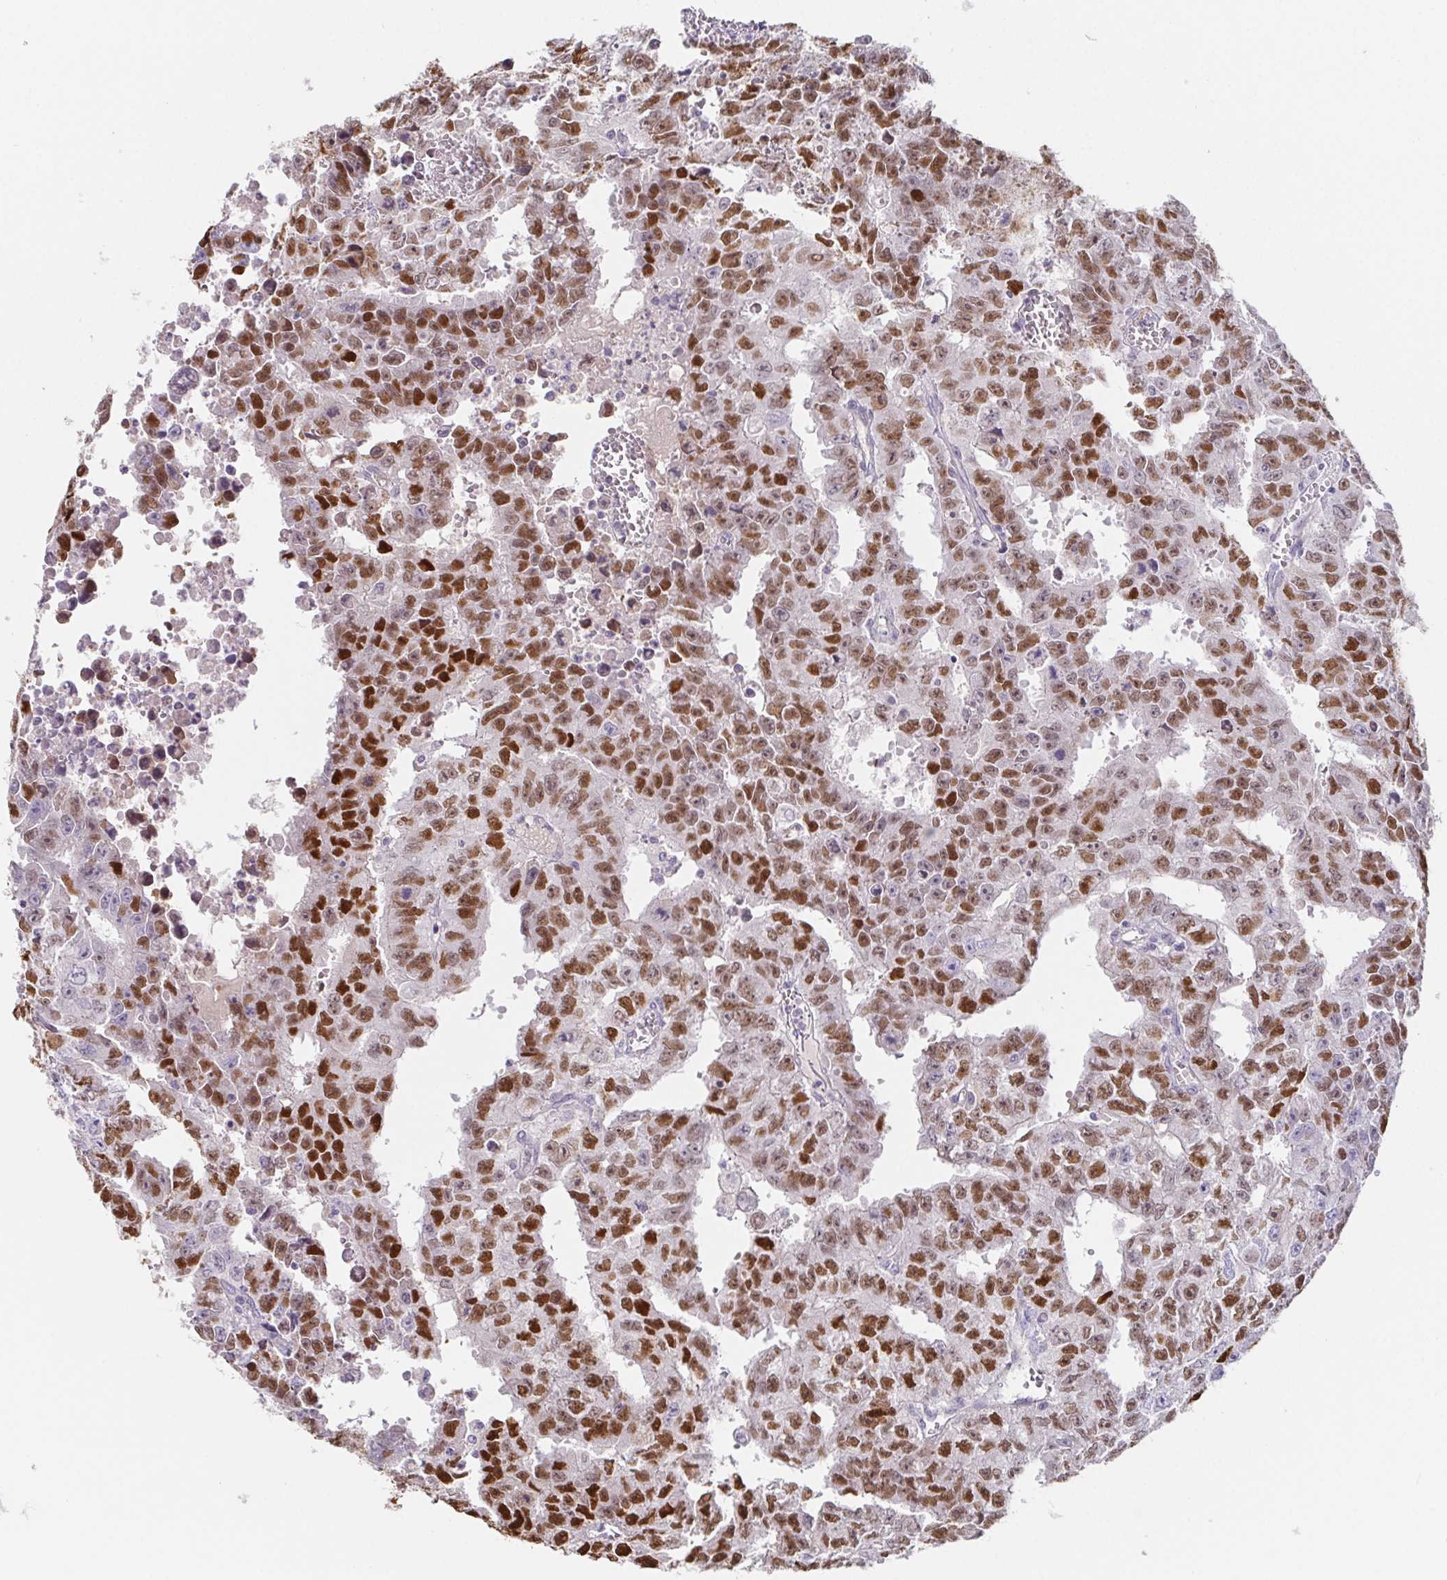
{"staining": {"intensity": "strong", "quantity": "25%-75%", "location": "nuclear"}, "tissue": "testis cancer", "cell_type": "Tumor cells", "image_type": "cancer", "snomed": [{"axis": "morphology", "description": "Carcinoma, Embryonal, NOS"}, {"axis": "morphology", "description": "Teratoma, malignant, NOS"}, {"axis": "topography", "description": "Testis"}], "caption": "A histopathology image of embryonal carcinoma (testis) stained for a protein reveals strong nuclear brown staining in tumor cells.", "gene": "HDGFL1", "patient": {"sex": "male", "age": 24}}